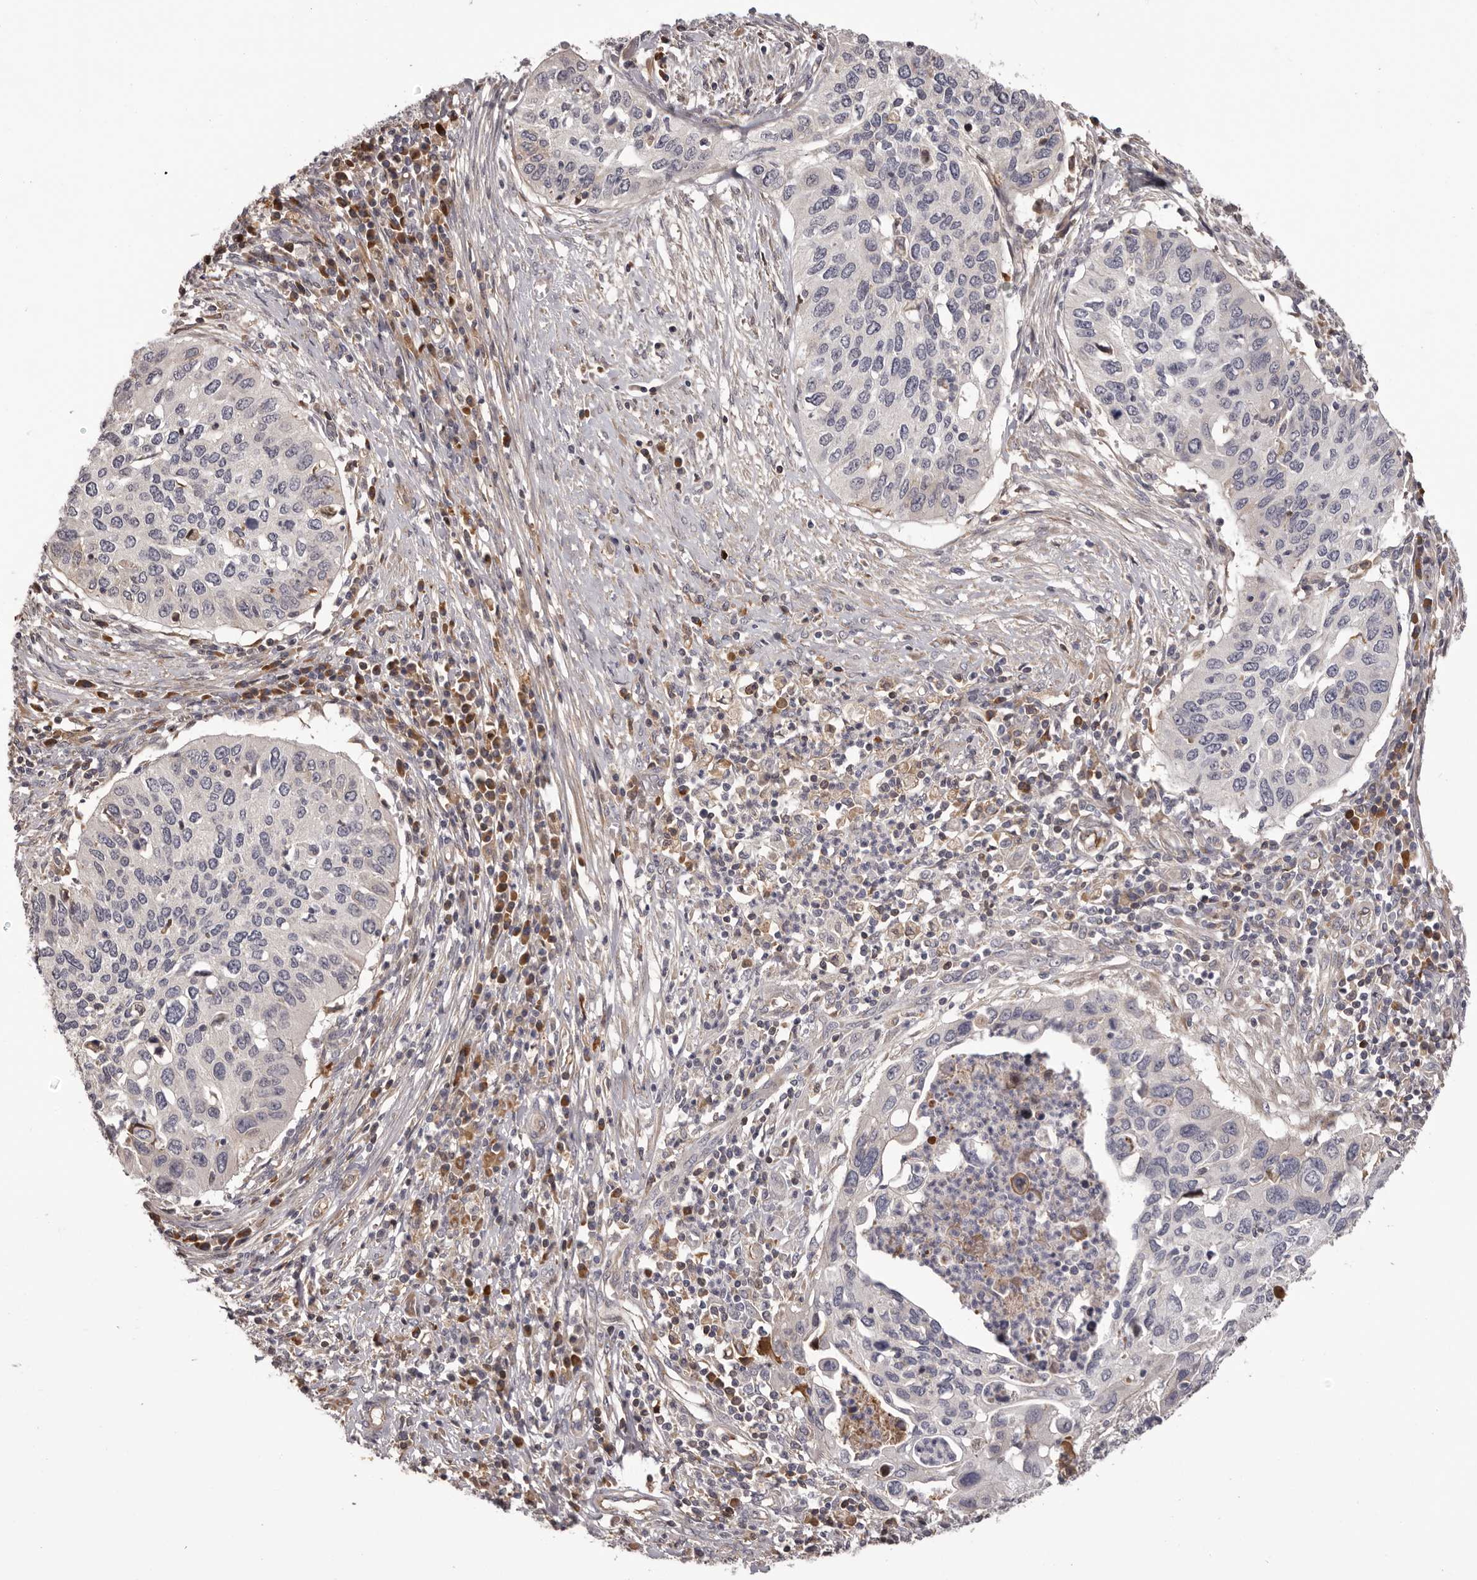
{"staining": {"intensity": "negative", "quantity": "none", "location": "none"}, "tissue": "cervical cancer", "cell_type": "Tumor cells", "image_type": "cancer", "snomed": [{"axis": "morphology", "description": "Squamous cell carcinoma, NOS"}, {"axis": "topography", "description": "Cervix"}], "caption": "High power microscopy photomicrograph of an immunohistochemistry micrograph of cervical squamous cell carcinoma, revealing no significant expression in tumor cells.", "gene": "OTUD3", "patient": {"sex": "female", "age": 38}}